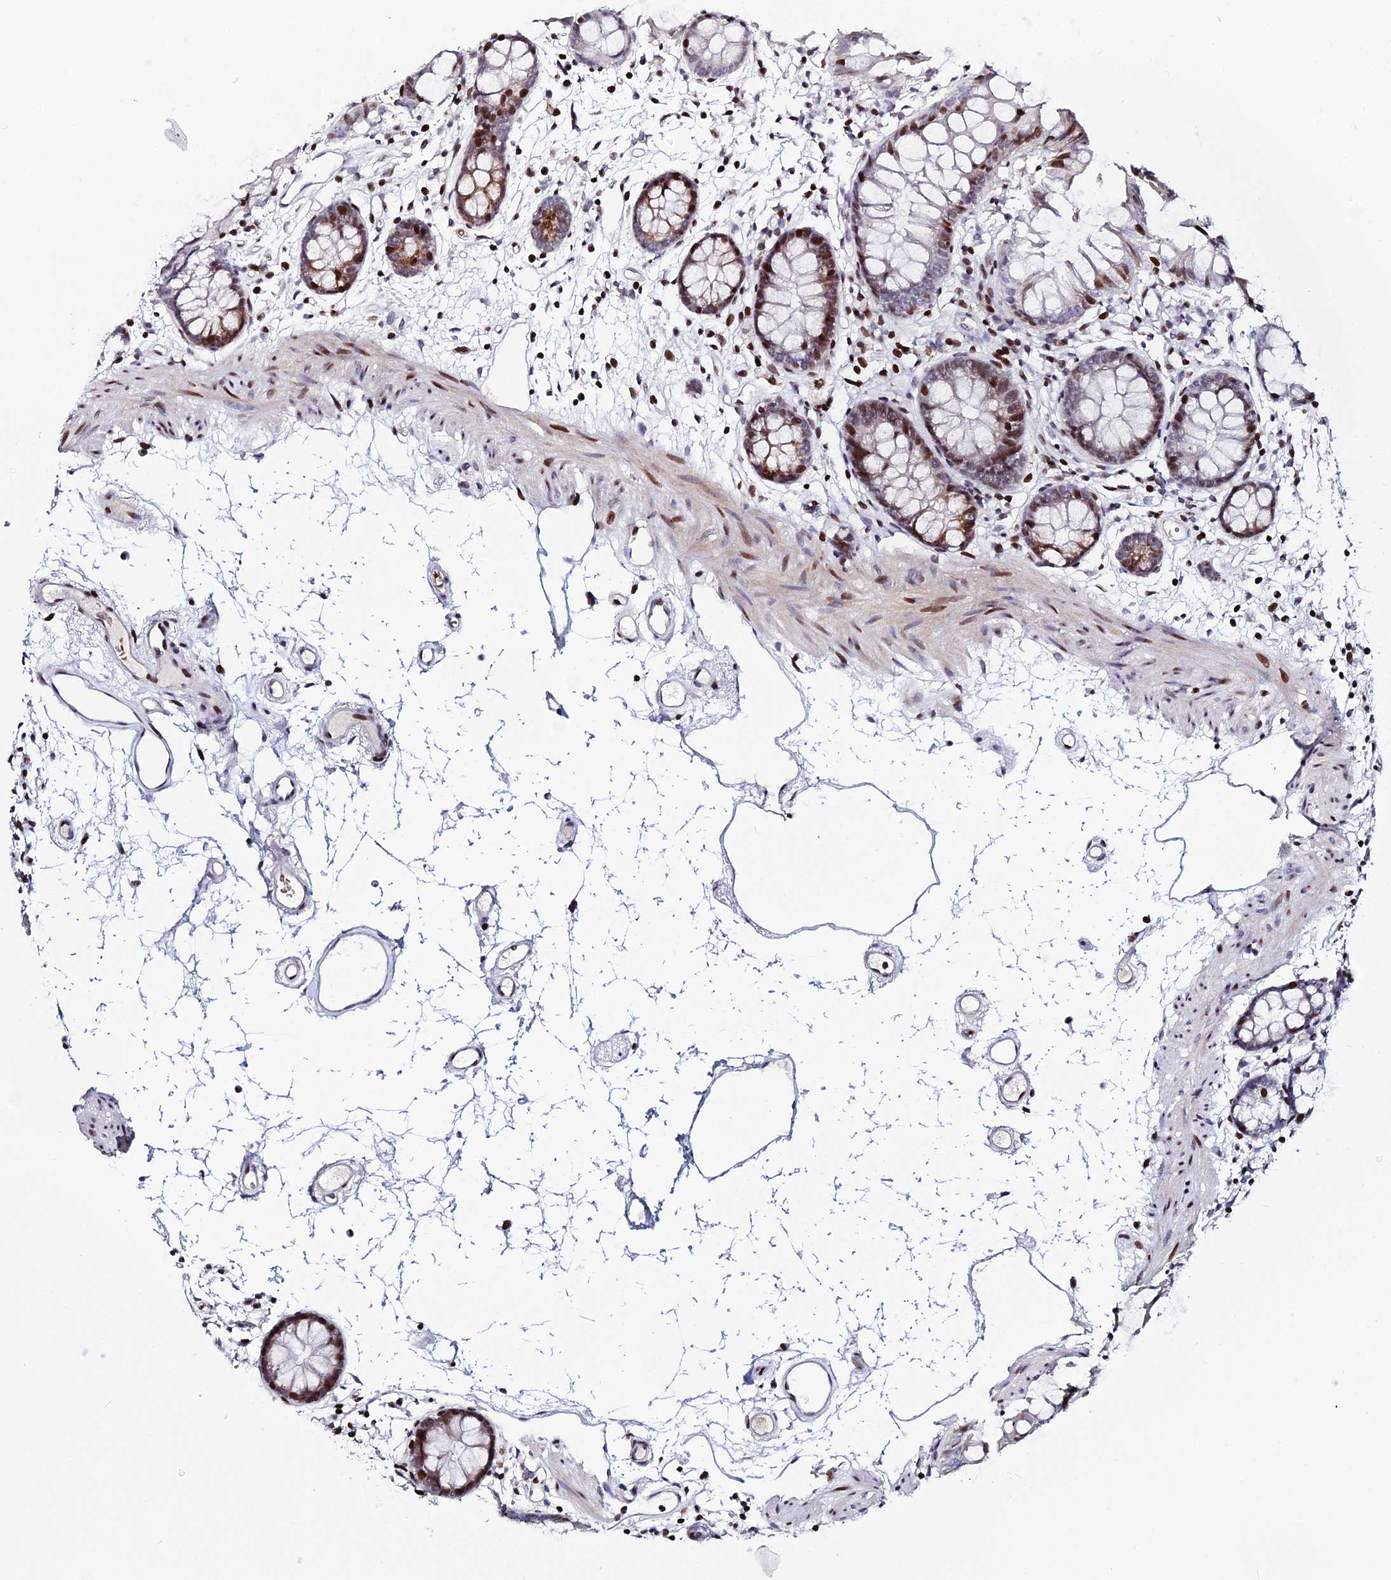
{"staining": {"intensity": "strong", "quantity": ">75%", "location": "nuclear"}, "tissue": "colon", "cell_type": "Endothelial cells", "image_type": "normal", "snomed": [{"axis": "morphology", "description": "Normal tissue, NOS"}, {"axis": "topography", "description": "Colon"}], "caption": "A high-resolution image shows immunohistochemistry staining of benign colon, which displays strong nuclear positivity in approximately >75% of endothelial cells.", "gene": "MYNN", "patient": {"sex": "female", "age": 84}}